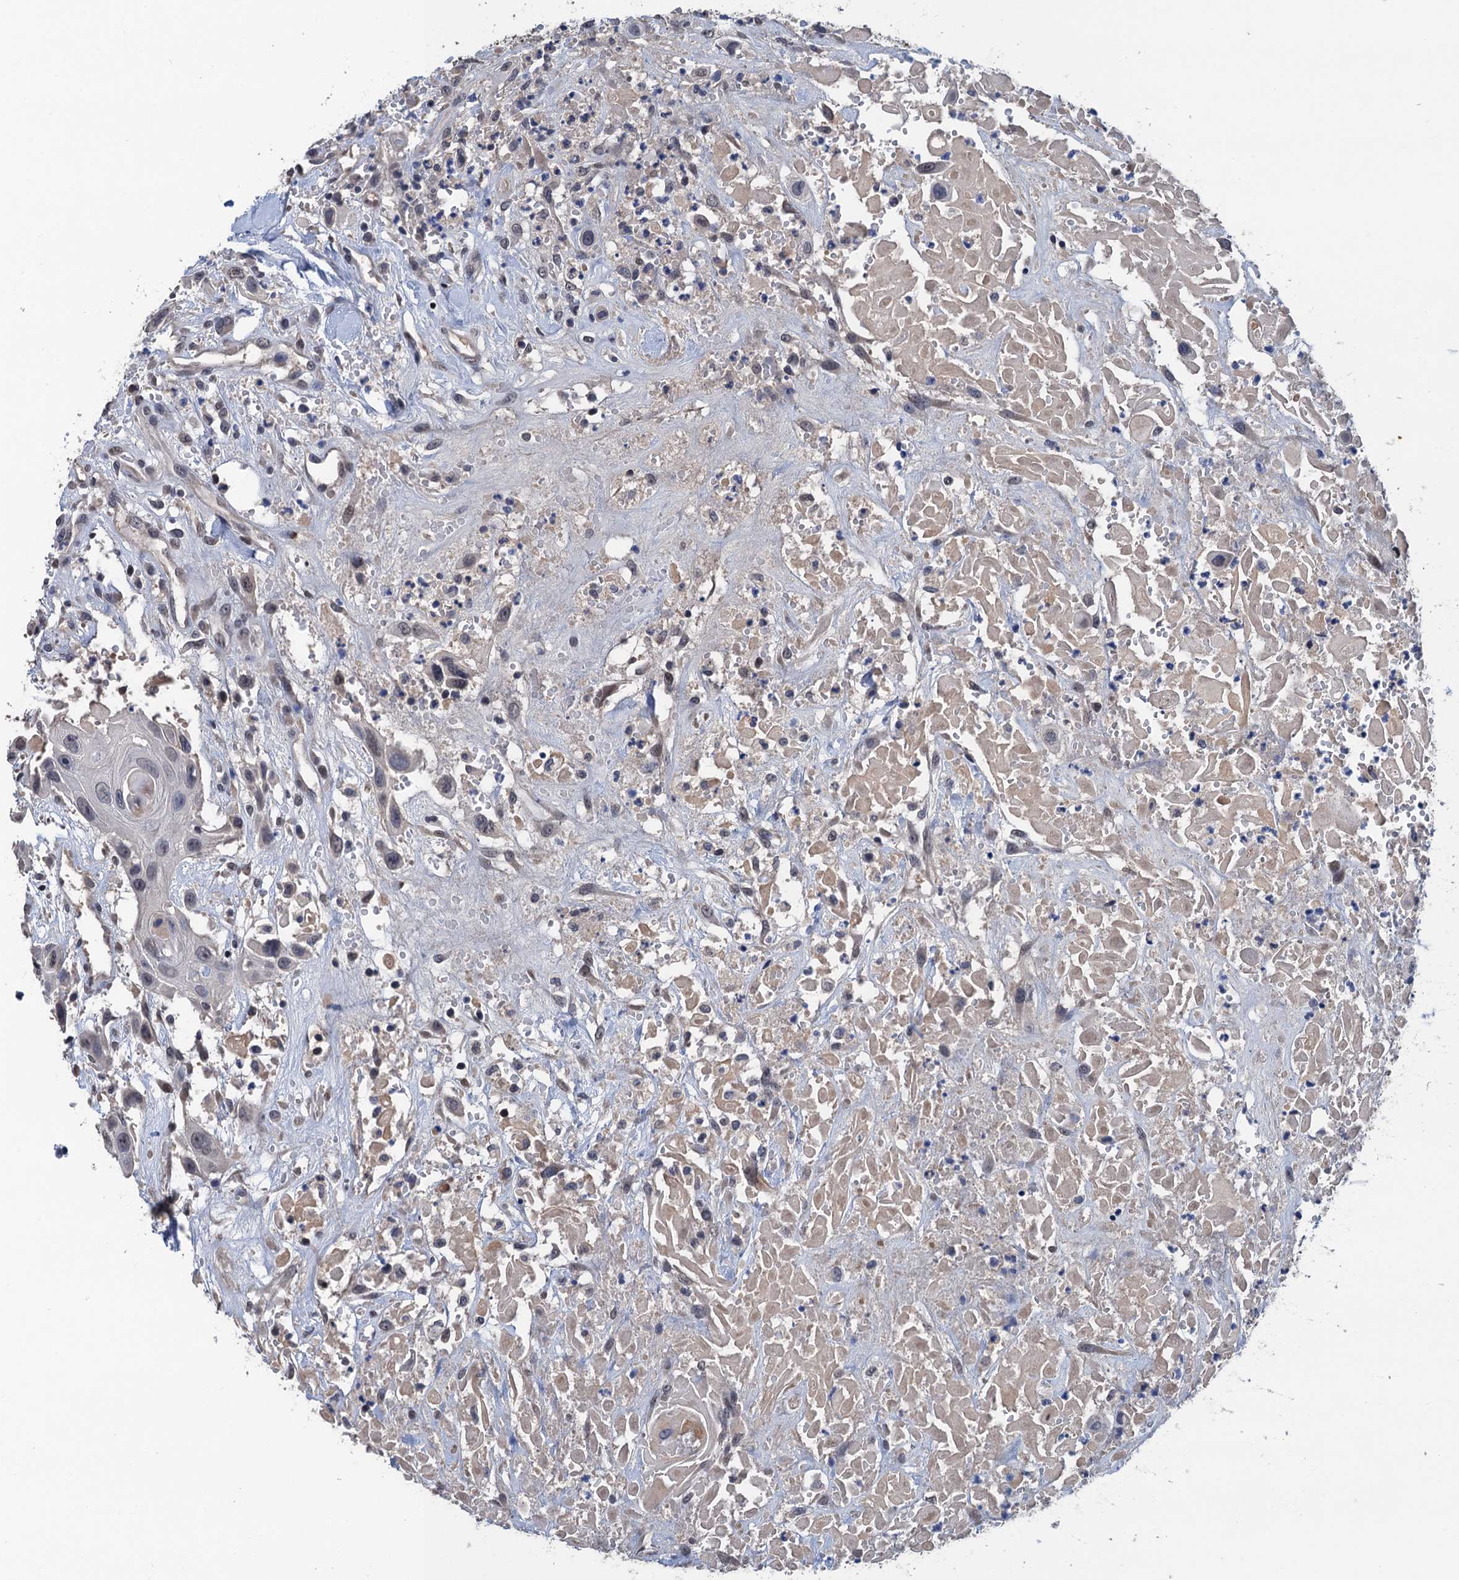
{"staining": {"intensity": "negative", "quantity": "none", "location": "none"}, "tissue": "head and neck cancer", "cell_type": "Tumor cells", "image_type": "cancer", "snomed": [{"axis": "morphology", "description": "Squamous cell carcinoma, NOS"}, {"axis": "topography", "description": "Head-Neck"}], "caption": "Immunohistochemistry of head and neck squamous cell carcinoma shows no staining in tumor cells.", "gene": "ART5", "patient": {"sex": "male", "age": 81}}